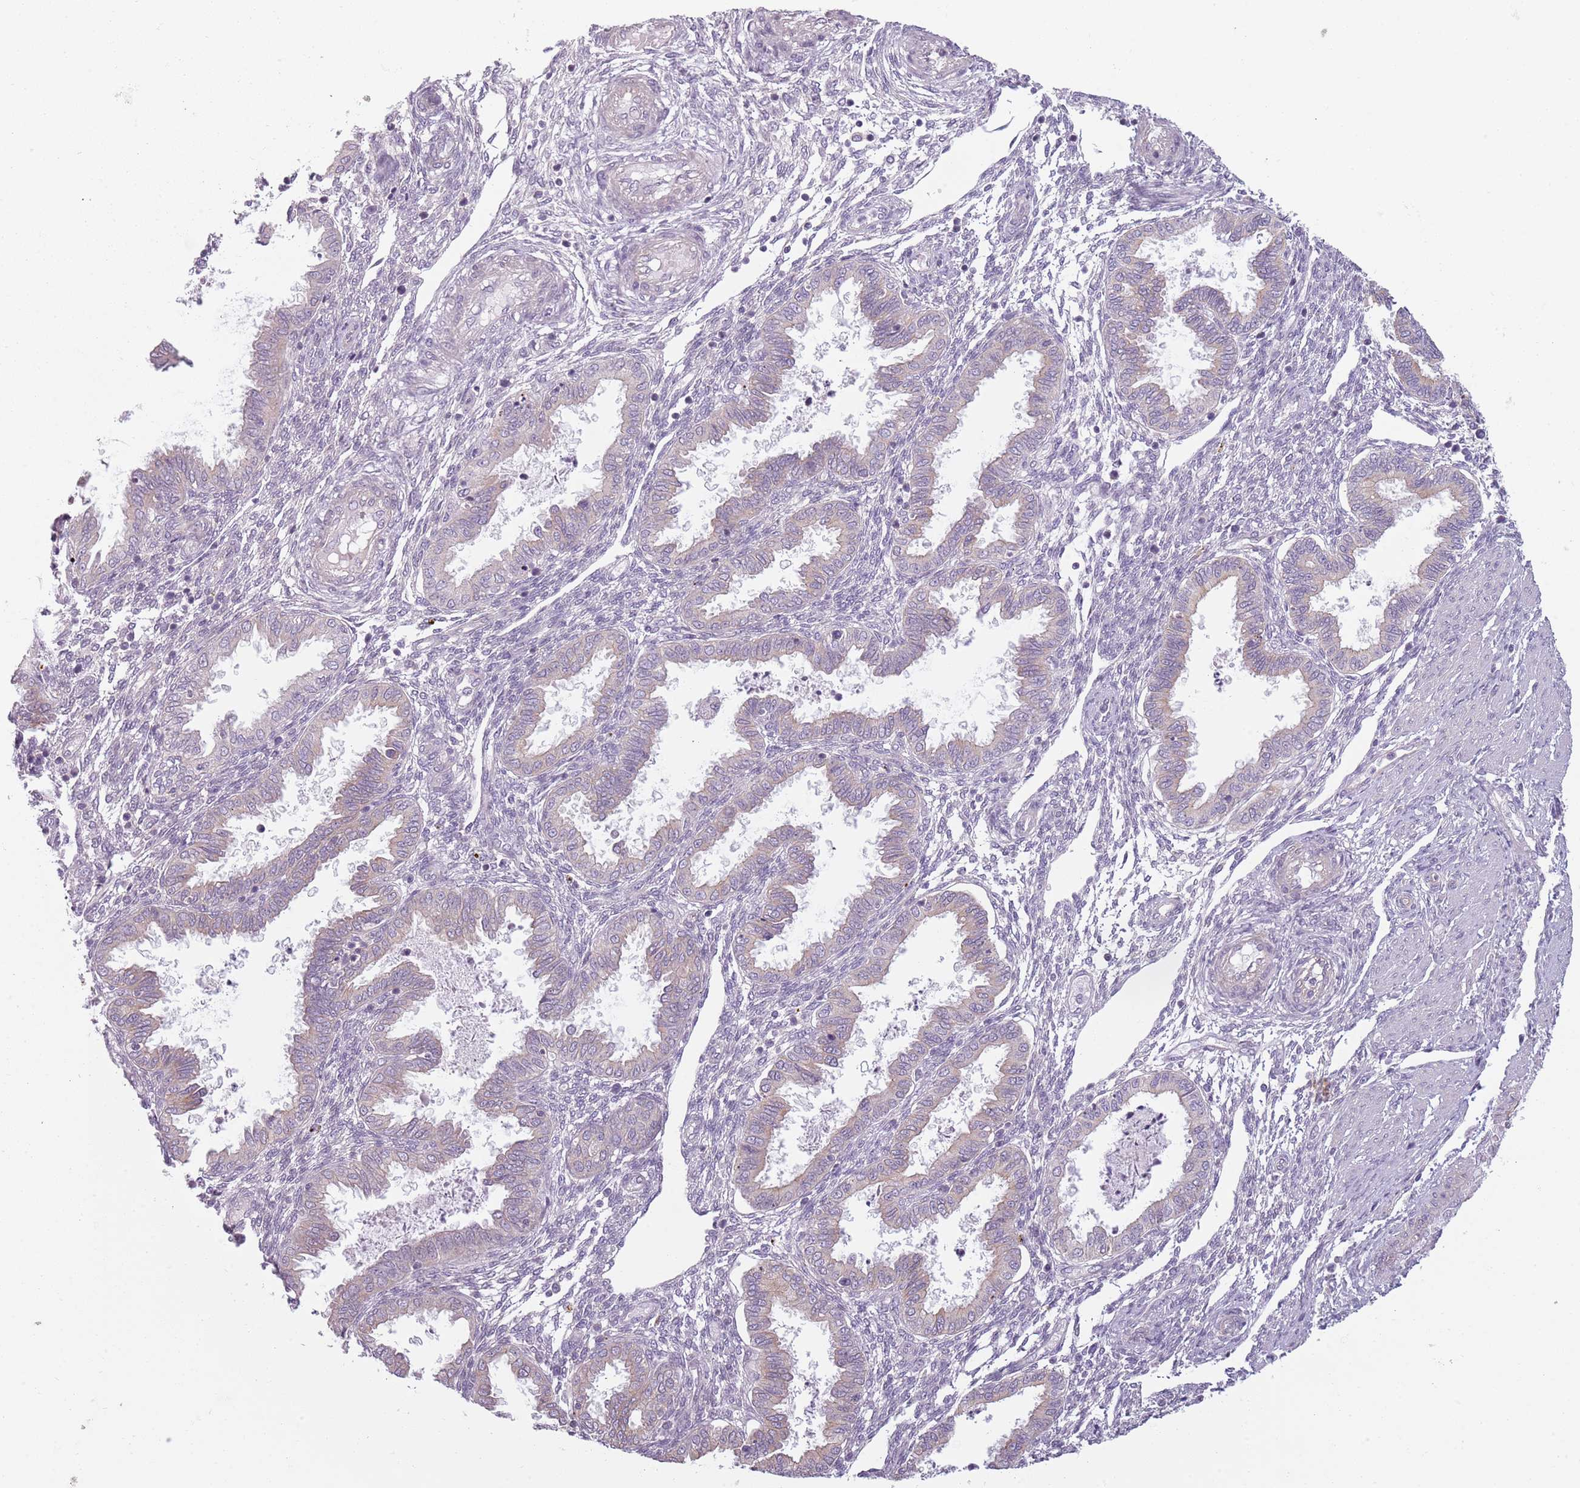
{"staining": {"intensity": "negative", "quantity": "none", "location": "none"}, "tissue": "endometrium", "cell_type": "Cells in endometrial stroma", "image_type": "normal", "snomed": [{"axis": "morphology", "description": "Normal tissue, NOS"}, {"axis": "topography", "description": "Endometrium"}], "caption": "IHC of benign endometrium demonstrates no expression in cells in endometrial stroma.", "gene": "TLCD2", "patient": {"sex": "female", "age": 33}}